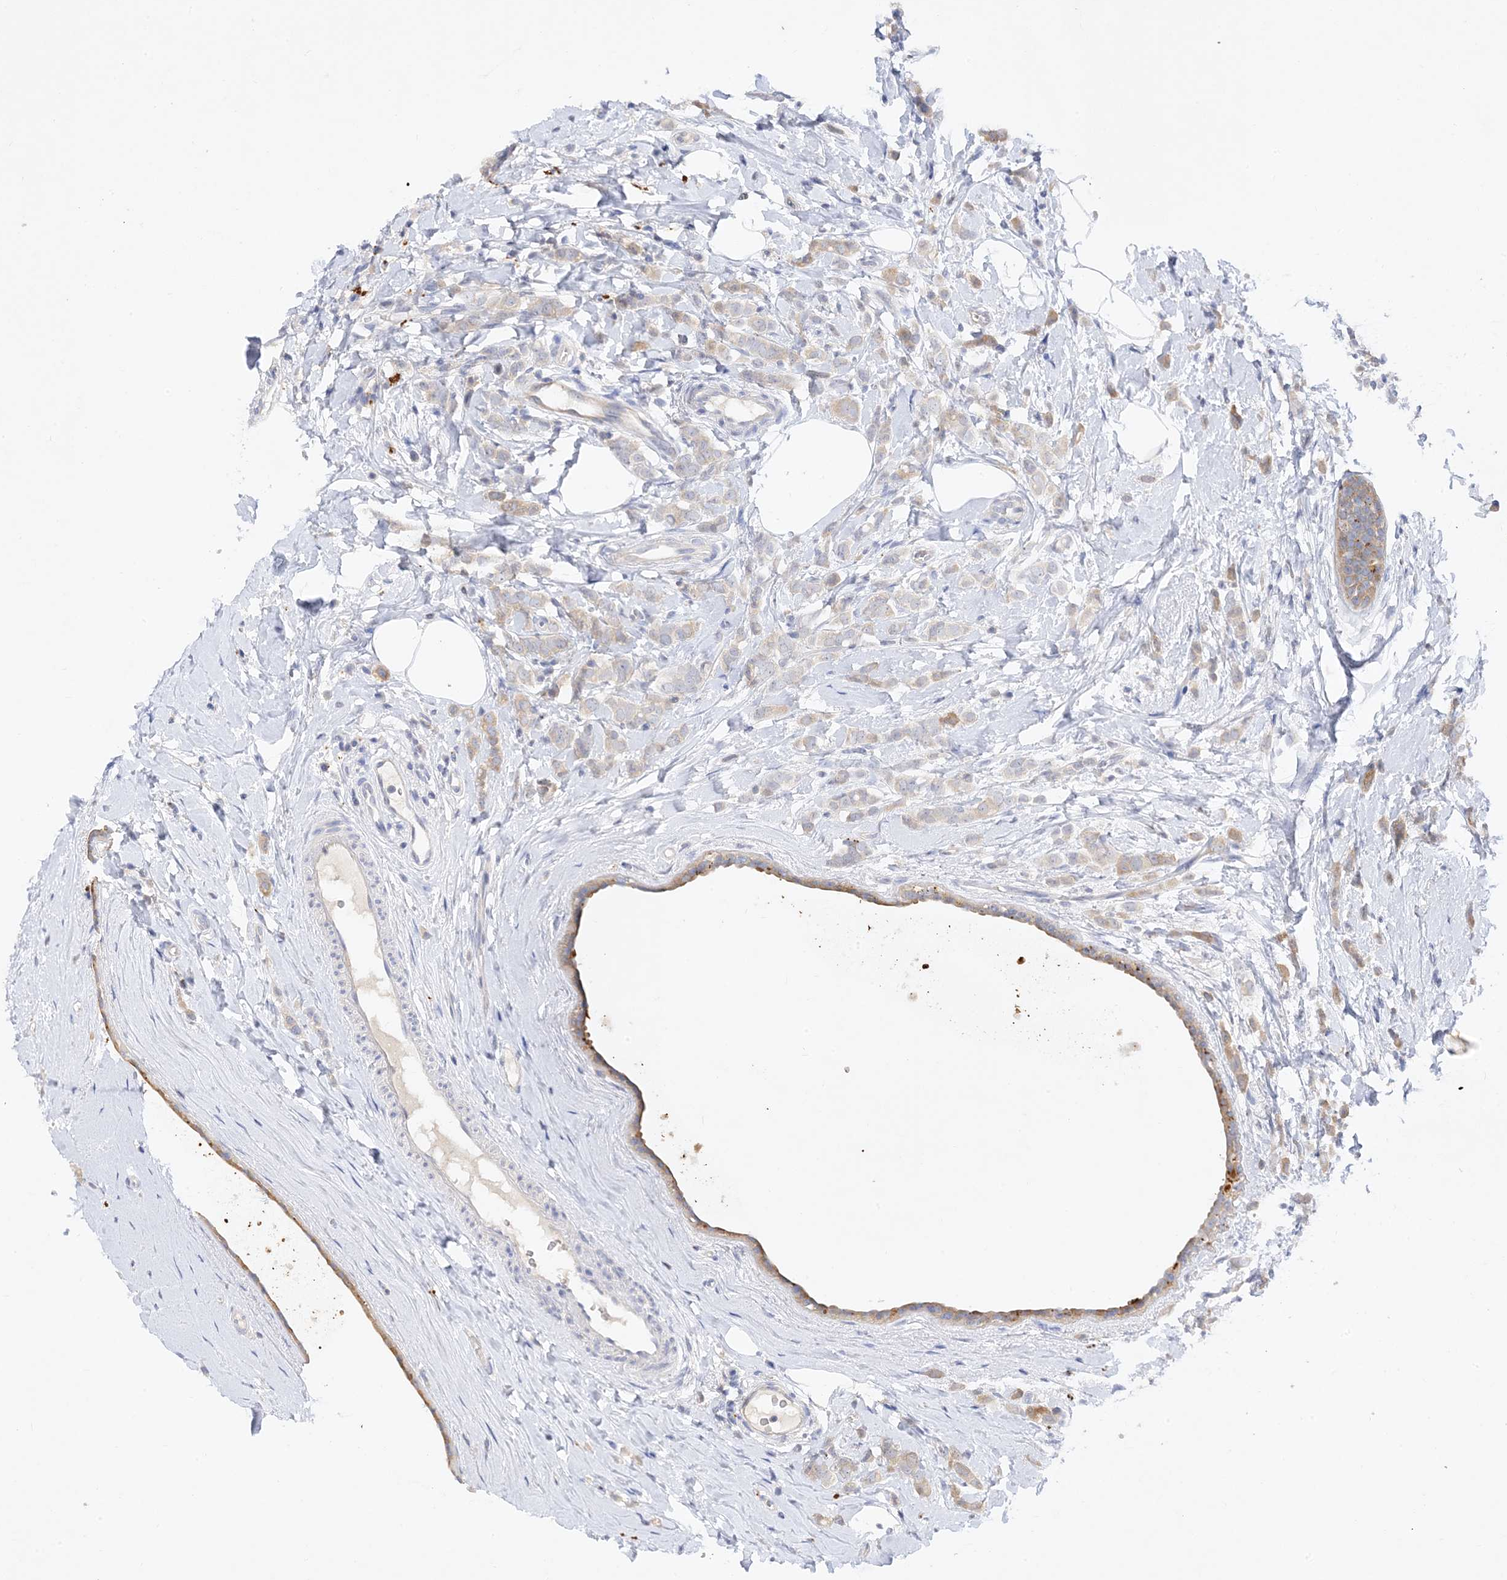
{"staining": {"intensity": "weak", "quantity": "25%-75%", "location": "cytoplasmic/membranous"}, "tissue": "breast cancer", "cell_type": "Tumor cells", "image_type": "cancer", "snomed": [{"axis": "morphology", "description": "Lobular carcinoma"}, {"axis": "topography", "description": "Breast"}], "caption": "Human breast cancer (lobular carcinoma) stained with a protein marker shows weak staining in tumor cells.", "gene": "ARV1", "patient": {"sex": "female", "age": 47}}